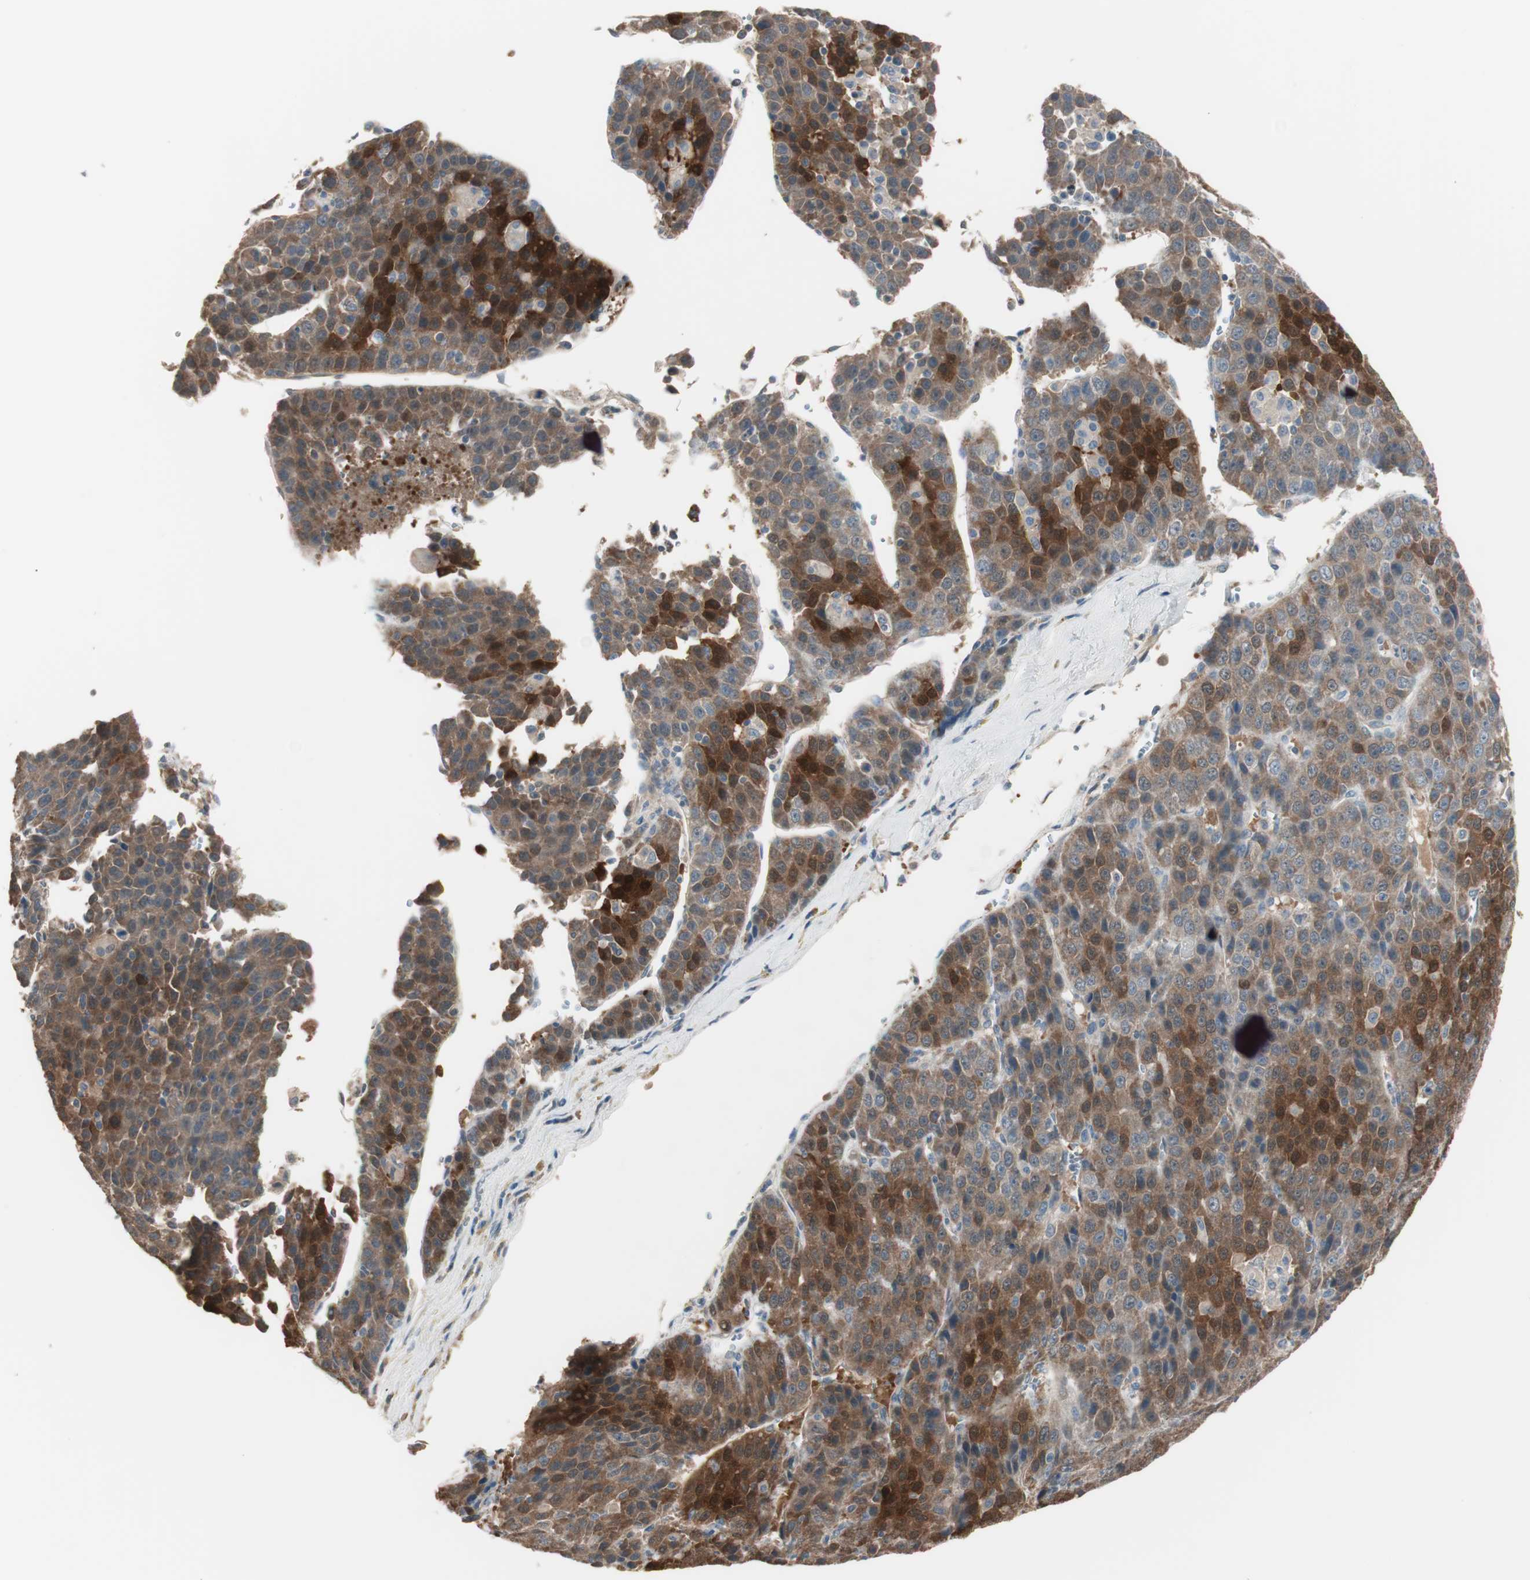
{"staining": {"intensity": "strong", "quantity": "25%-75%", "location": "cytoplasmic/membranous,nuclear"}, "tissue": "liver cancer", "cell_type": "Tumor cells", "image_type": "cancer", "snomed": [{"axis": "morphology", "description": "Carcinoma, Hepatocellular, NOS"}, {"axis": "topography", "description": "Liver"}], "caption": "Protein expression by IHC reveals strong cytoplasmic/membranous and nuclear staining in about 25%-75% of tumor cells in liver hepatocellular carcinoma.", "gene": "KHK", "patient": {"sex": "female", "age": 53}}